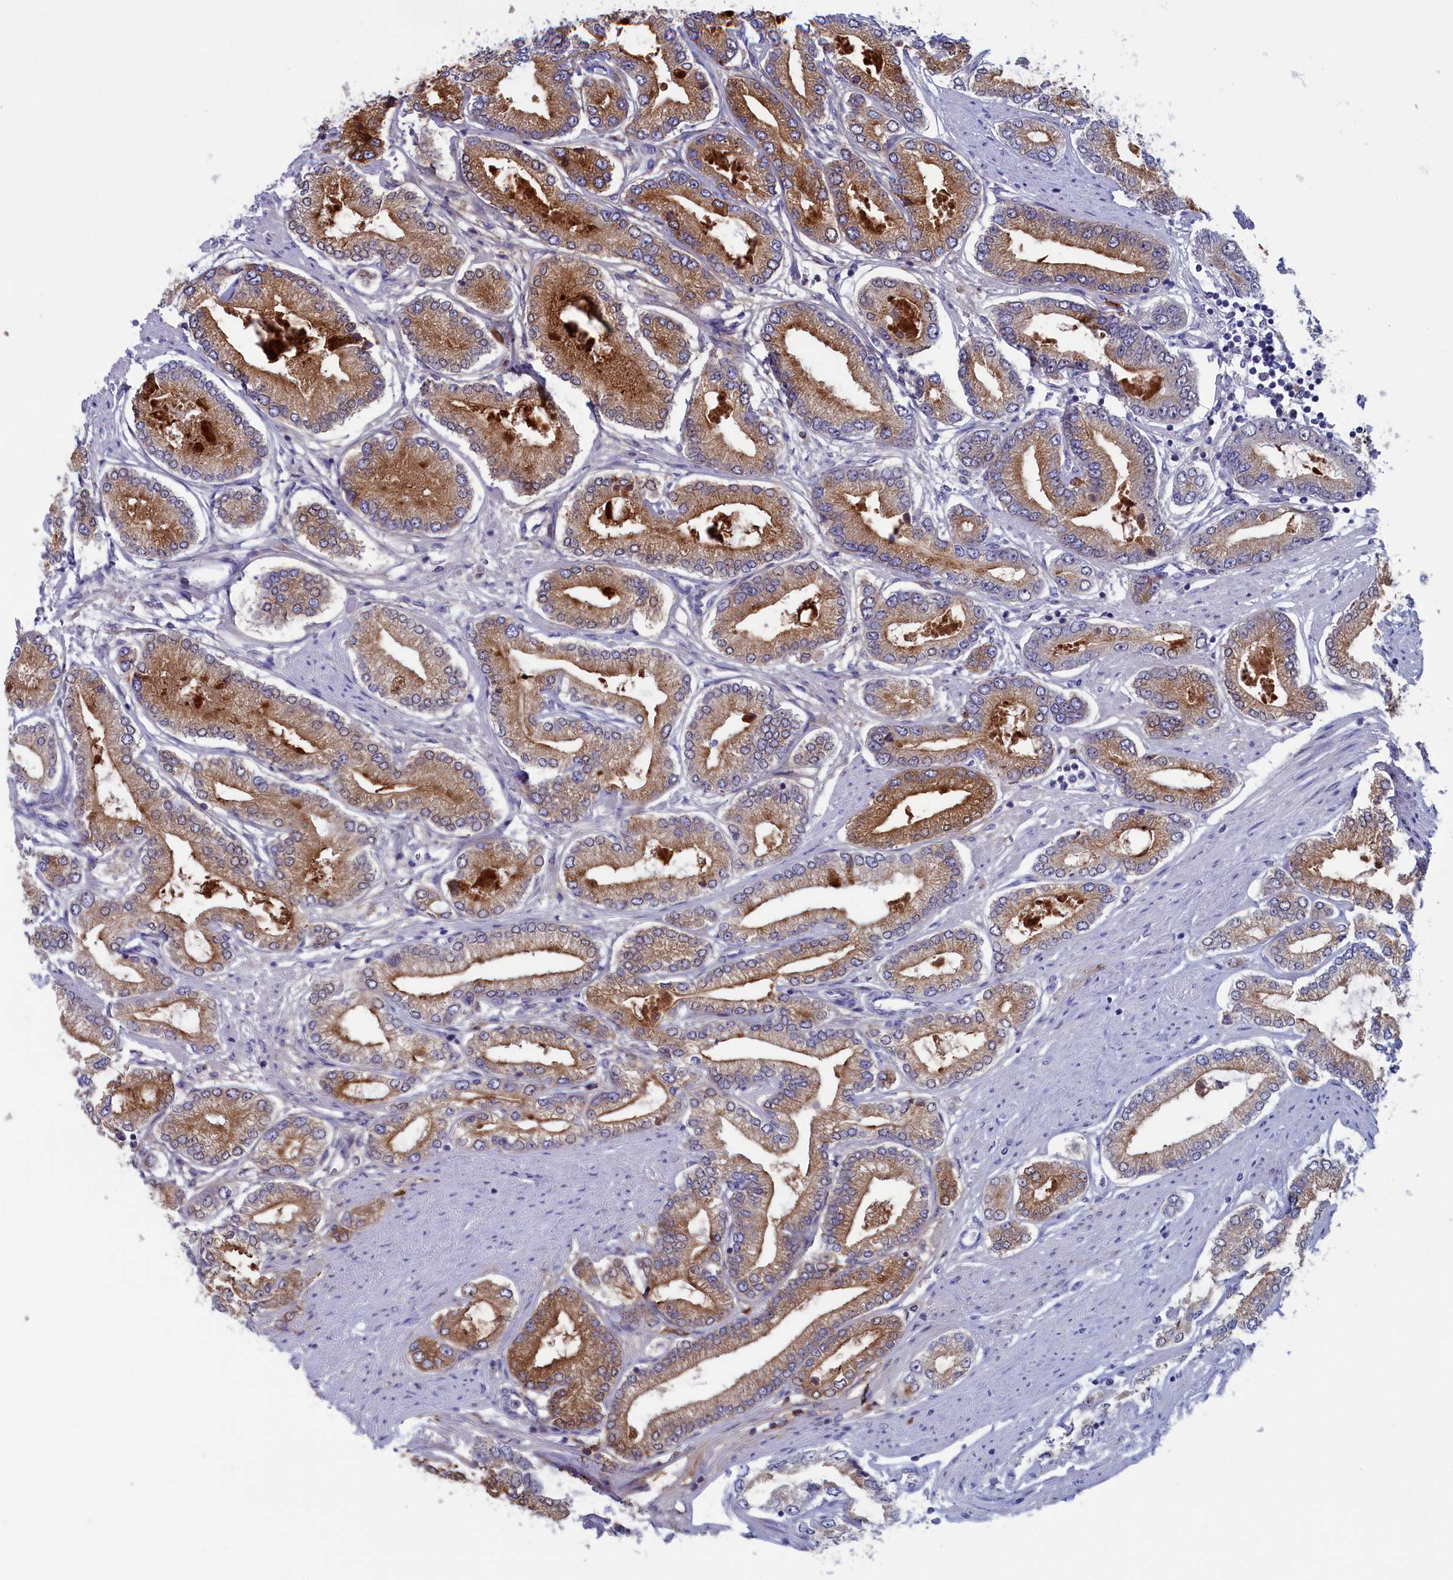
{"staining": {"intensity": "strong", "quantity": ">75%", "location": "cytoplasmic/membranous"}, "tissue": "prostate cancer", "cell_type": "Tumor cells", "image_type": "cancer", "snomed": [{"axis": "morphology", "description": "Adenocarcinoma, Low grade"}, {"axis": "topography", "description": "Prostate"}], "caption": "A brown stain labels strong cytoplasmic/membranous expression of a protein in prostate adenocarcinoma (low-grade) tumor cells. Using DAB (3,3'-diaminobenzidine) (brown) and hematoxylin (blue) stains, captured at high magnification using brightfield microscopy.", "gene": "NIBAN3", "patient": {"sex": "male", "age": 63}}